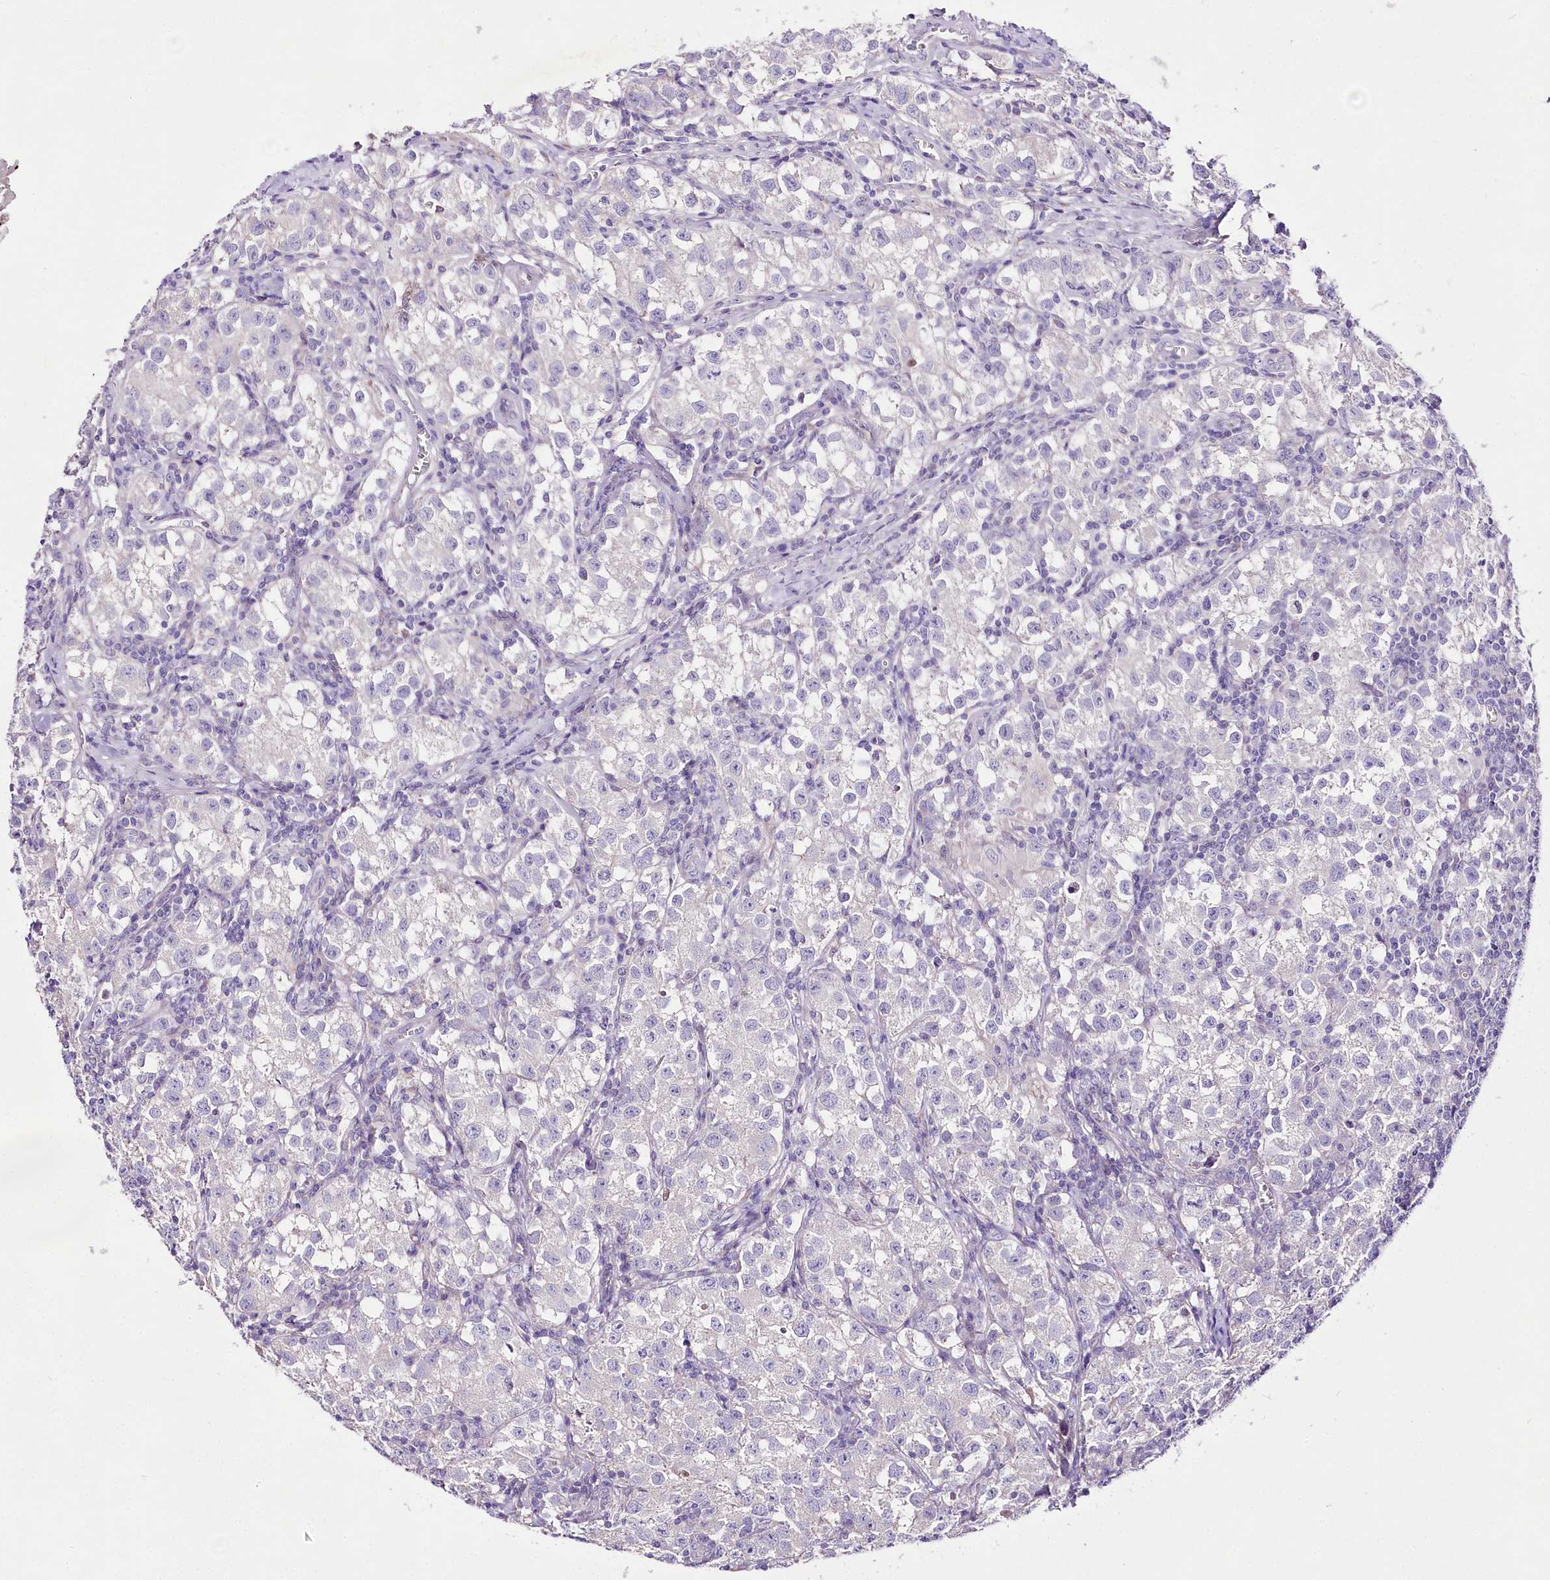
{"staining": {"intensity": "negative", "quantity": "none", "location": "none"}, "tissue": "testis cancer", "cell_type": "Tumor cells", "image_type": "cancer", "snomed": [{"axis": "morphology", "description": "Seminoma, NOS"}, {"axis": "morphology", "description": "Carcinoma, Embryonal, NOS"}, {"axis": "topography", "description": "Testis"}], "caption": "IHC photomicrograph of testis cancer stained for a protein (brown), which shows no expression in tumor cells.", "gene": "LRRC14B", "patient": {"sex": "male", "age": 43}}